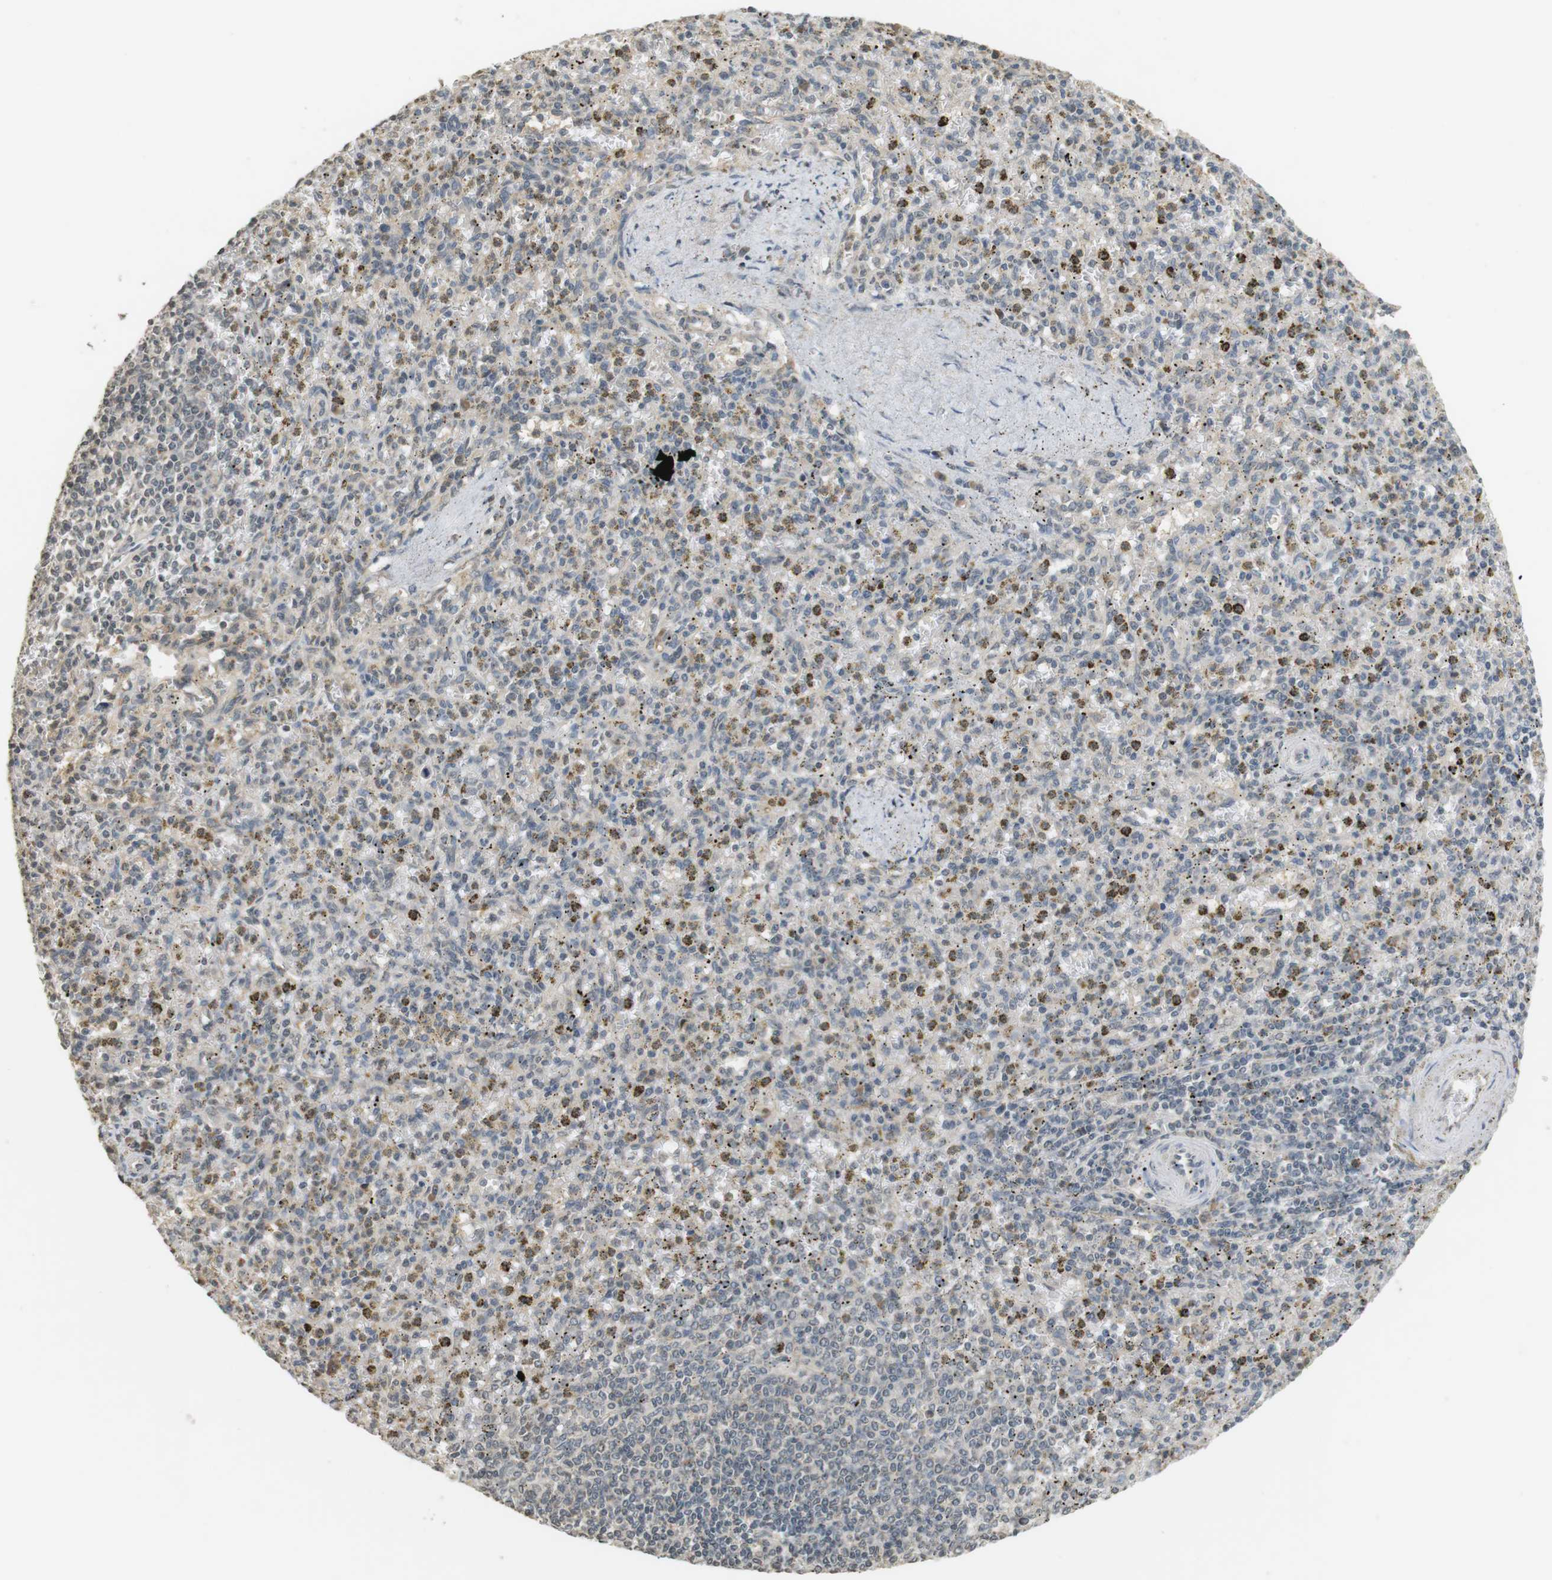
{"staining": {"intensity": "weak", "quantity": "<25%", "location": "cytoplasmic/membranous"}, "tissue": "spleen", "cell_type": "Cells in red pulp", "image_type": "normal", "snomed": [{"axis": "morphology", "description": "Normal tissue, NOS"}, {"axis": "topography", "description": "Spleen"}], "caption": "Immunohistochemistry (IHC) histopathology image of benign human spleen stained for a protein (brown), which displays no positivity in cells in red pulp.", "gene": "SRR", "patient": {"sex": "male", "age": 72}}